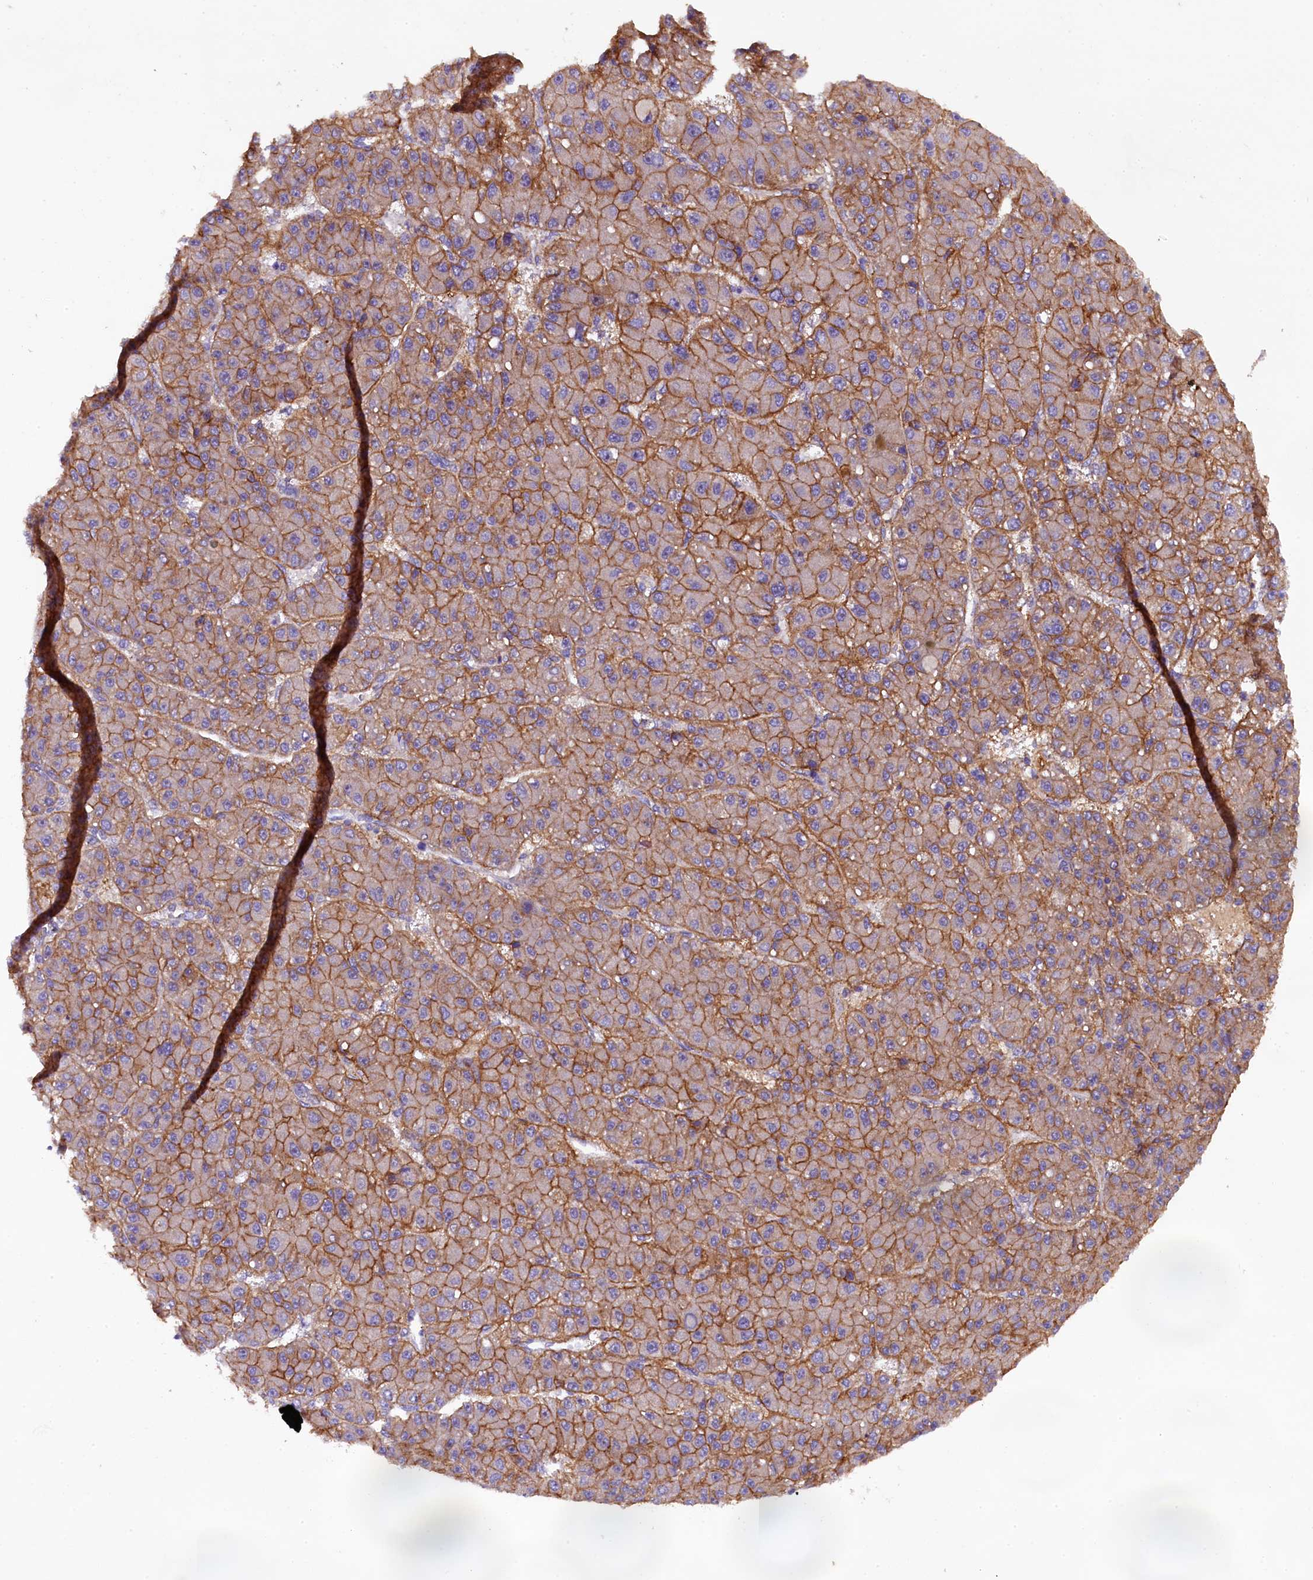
{"staining": {"intensity": "moderate", "quantity": ">75%", "location": "cytoplasmic/membranous"}, "tissue": "liver cancer", "cell_type": "Tumor cells", "image_type": "cancer", "snomed": [{"axis": "morphology", "description": "Carcinoma, Hepatocellular, NOS"}, {"axis": "topography", "description": "Liver"}], "caption": "Protein expression analysis of liver cancer exhibits moderate cytoplasmic/membranous staining in approximately >75% of tumor cells. (Brightfield microscopy of DAB IHC at high magnification).", "gene": "PLXNB1", "patient": {"sex": "male", "age": 67}}